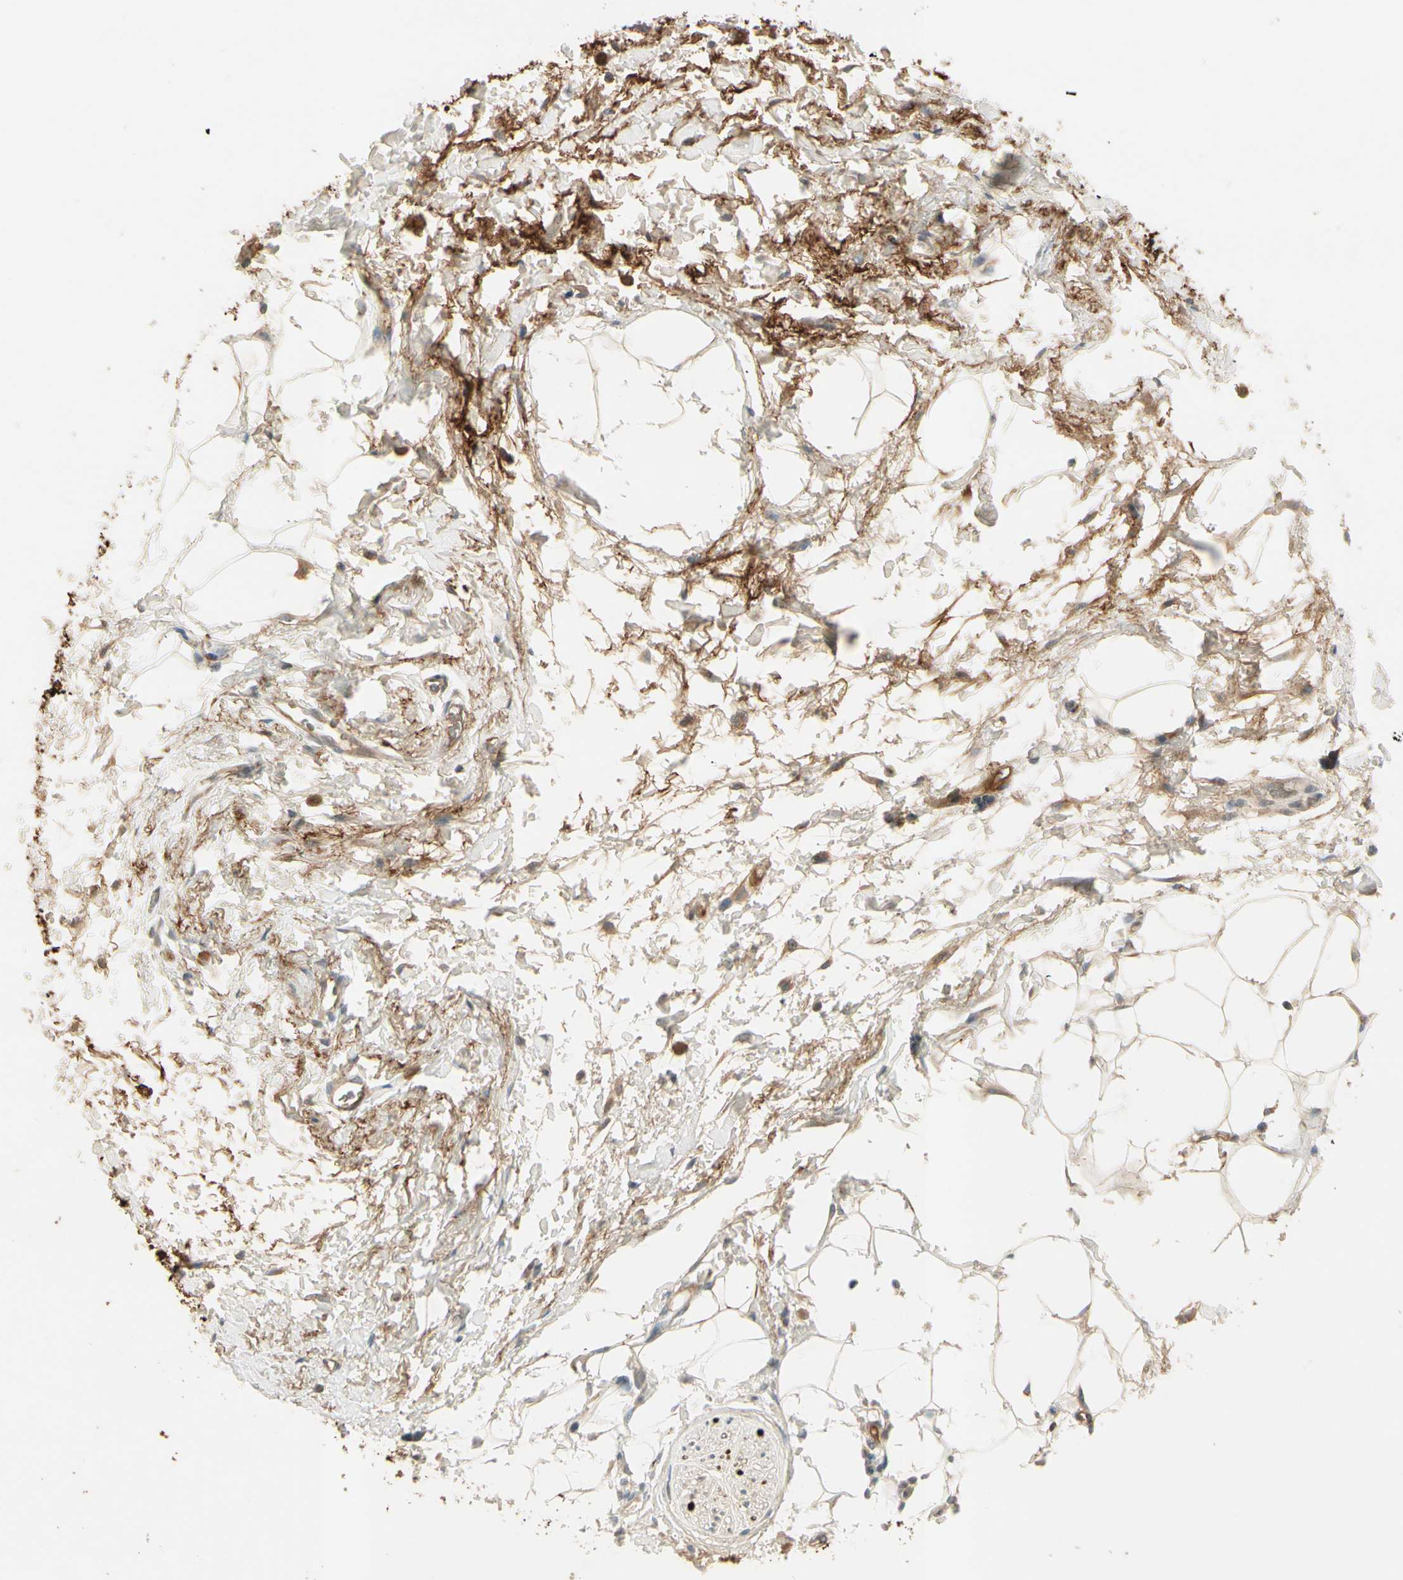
{"staining": {"intensity": "moderate", "quantity": ">75%", "location": "cytoplasmic/membranous"}, "tissue": "adipose tissue", "cell_type": "Adipocytes", "image_type": "normal", "snomed": [{"axis": "morphology", "description": "Normal tissue, NOS"}, {"axis": "topography", "description": "Soft tissue"}, {"axis": "topography", "description": "Peripheral nerve tissue"}], "caption": "IHC of normal human adipose tissue shows medium levels of moderate cytoplasmic/membranous staining in approximately >75% of adipocytes. (IHC, brightfield microscopy, high magnification).", "gene": "ICAM5", "patient": {"sex": "female", "age": 71}}